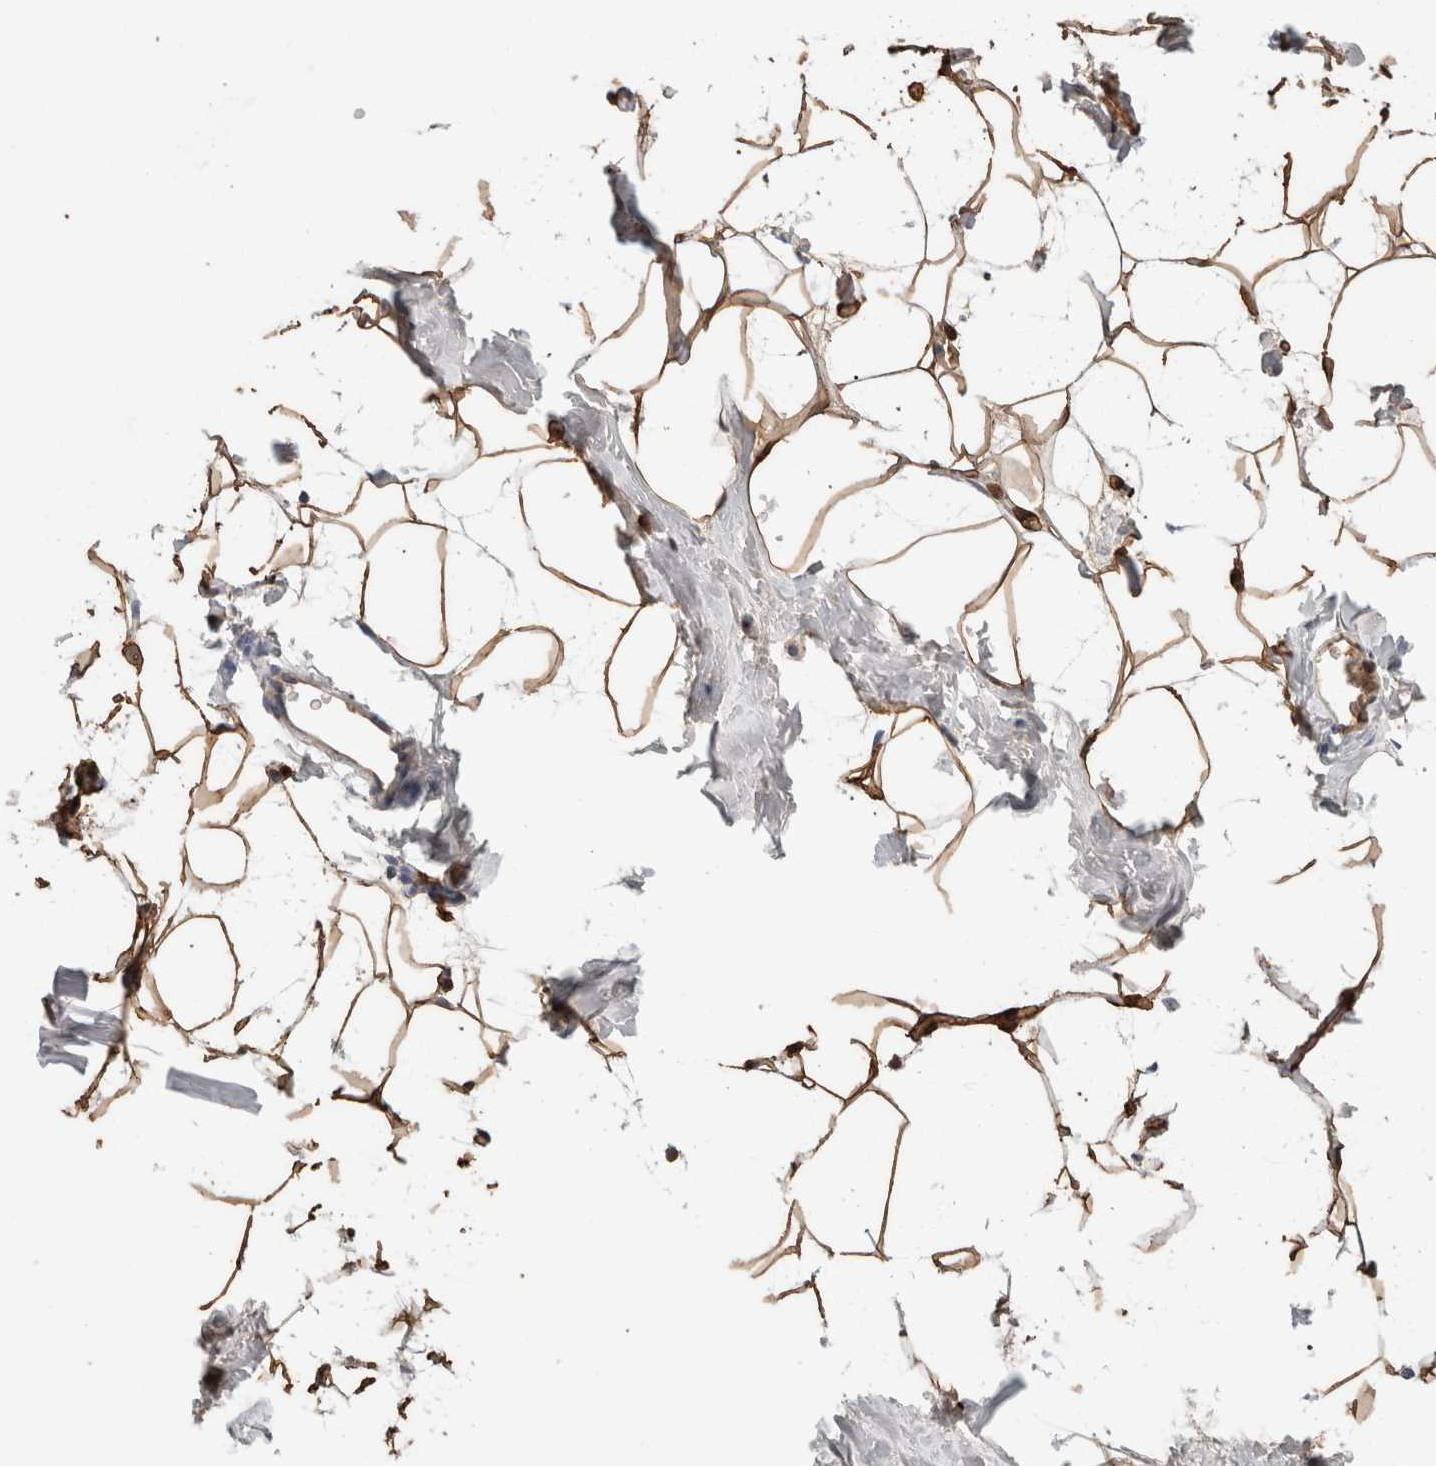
{"staining": {"intensity": "strong", "quantity": ">75%", "location": "cytoplasmic/membranous"}, "tissue": "adipose tissue", "cell_type": "Adipocytes", "image_type": "normal", "snomed": [{"axis": "morphology", "description": "Normal tissue, NOS"}, {"axis": "morphology", "description": "Fibrosis, NOS"}, {"axis": "topography", "description": "Breast"}, {"axis": "topography", "description": "Adipose tissue"}], "caption": "Brown immunohistochemical staining in unremarkable human adipose tissue demonstrates strong cytoplasmic/membranous expression in approximately >75% of adipocytes. (Brightfield microscopy of DAB IHC at high magnification).", "gene": "FABP4", "patient": {"sex": "female", "age": 39}}